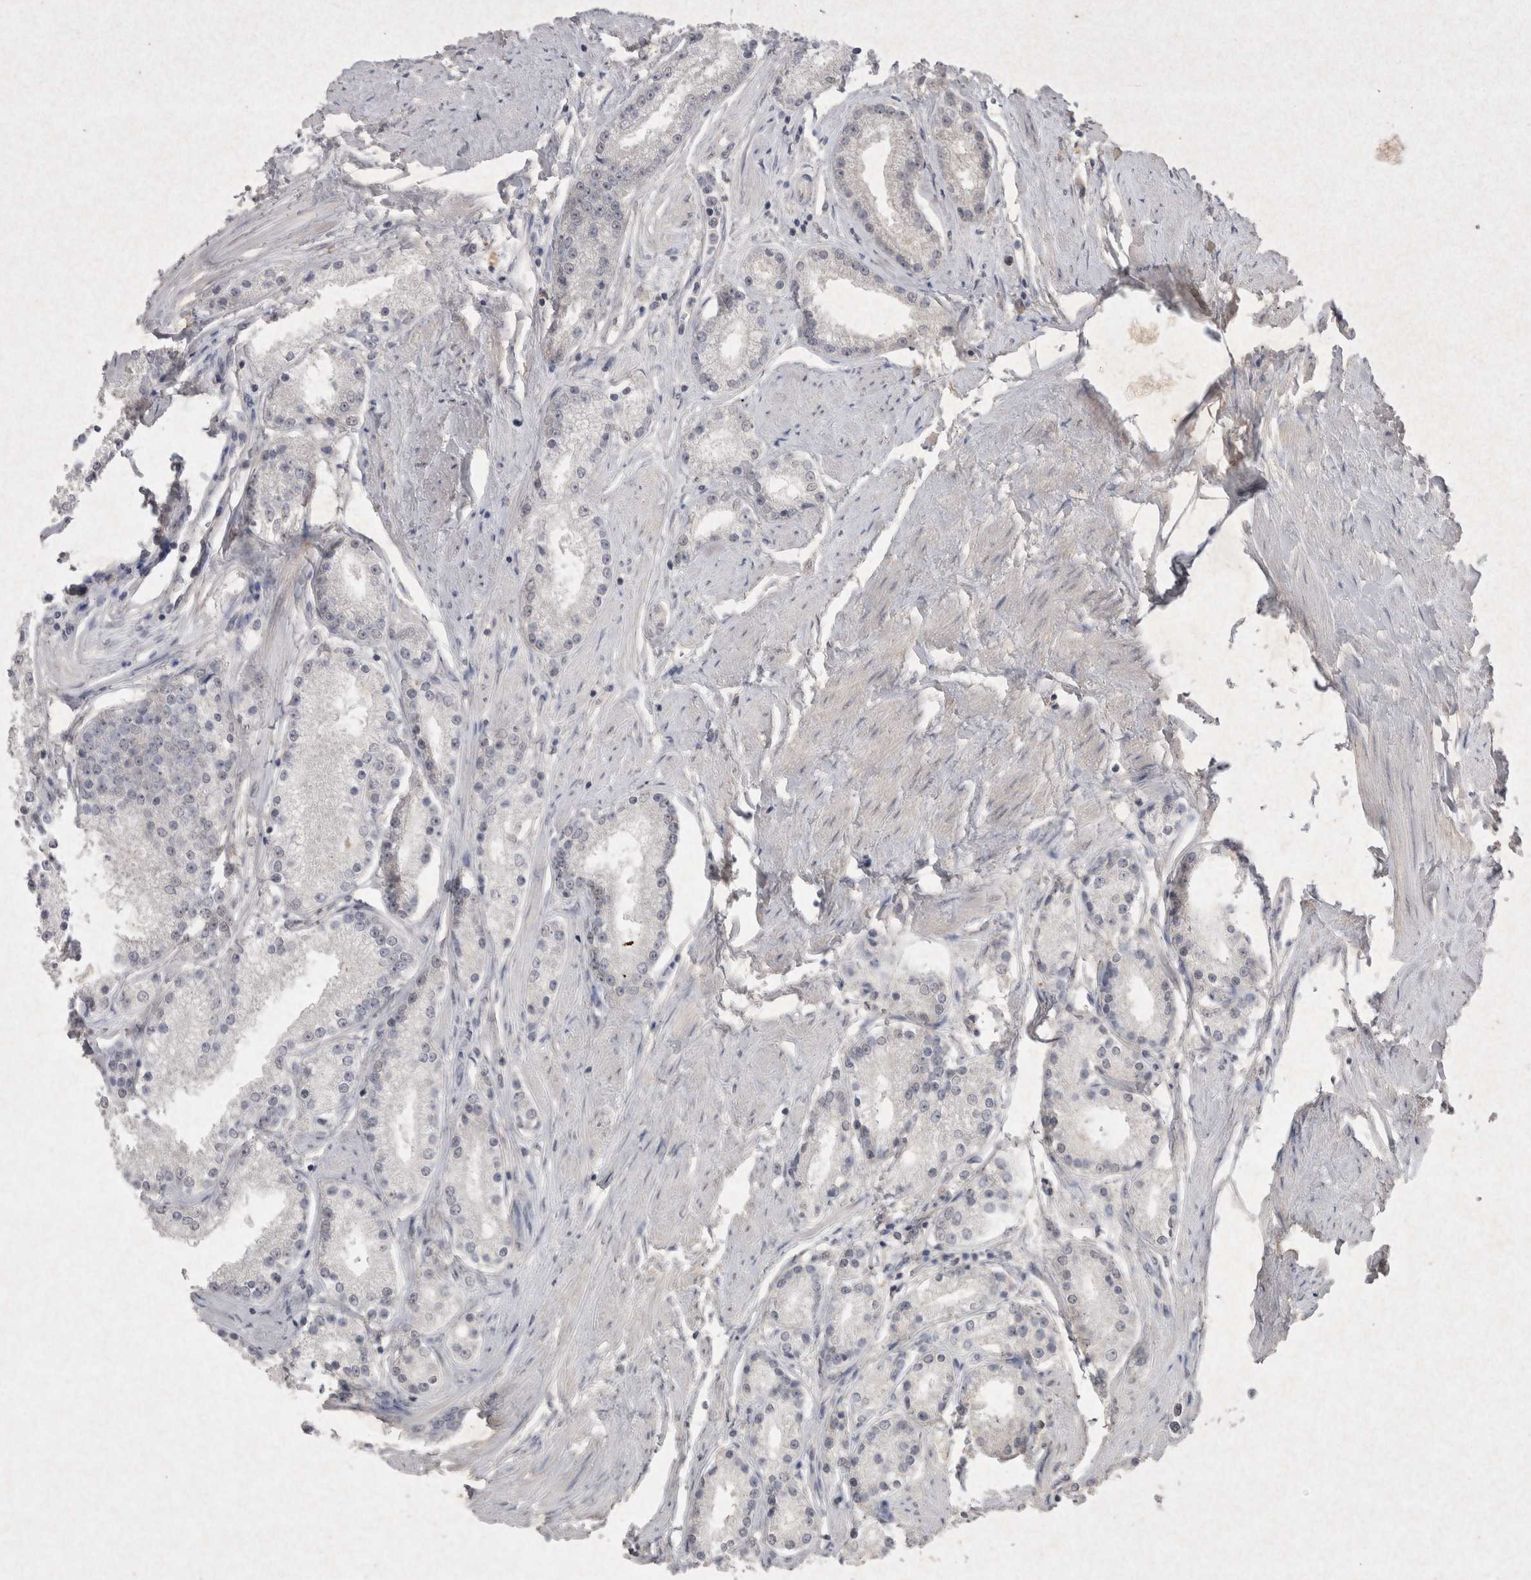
{"staining": {"intensity": "negative", "quantity": "none", "location": "none"}, "tissue": "prostate cancer", "cell_type": "Tumor cells", "image_type": "cancer", "snomed": [{"axis": "morphology", "description": "Adenocarcinoma, Low grade"}, {"axis": "topography", "description": "Prostate"}], "caption": "Tumor cells are negative for protein expression in human prostate cancer. Brightfield microscopy of IHC stained with DAB (3,3'-diaminobenzidine) (brown) and hematoxylin (blue), captured at high magnification.", "gene": "LYVE1", "patient": {"sex": "male", "age": 63}}